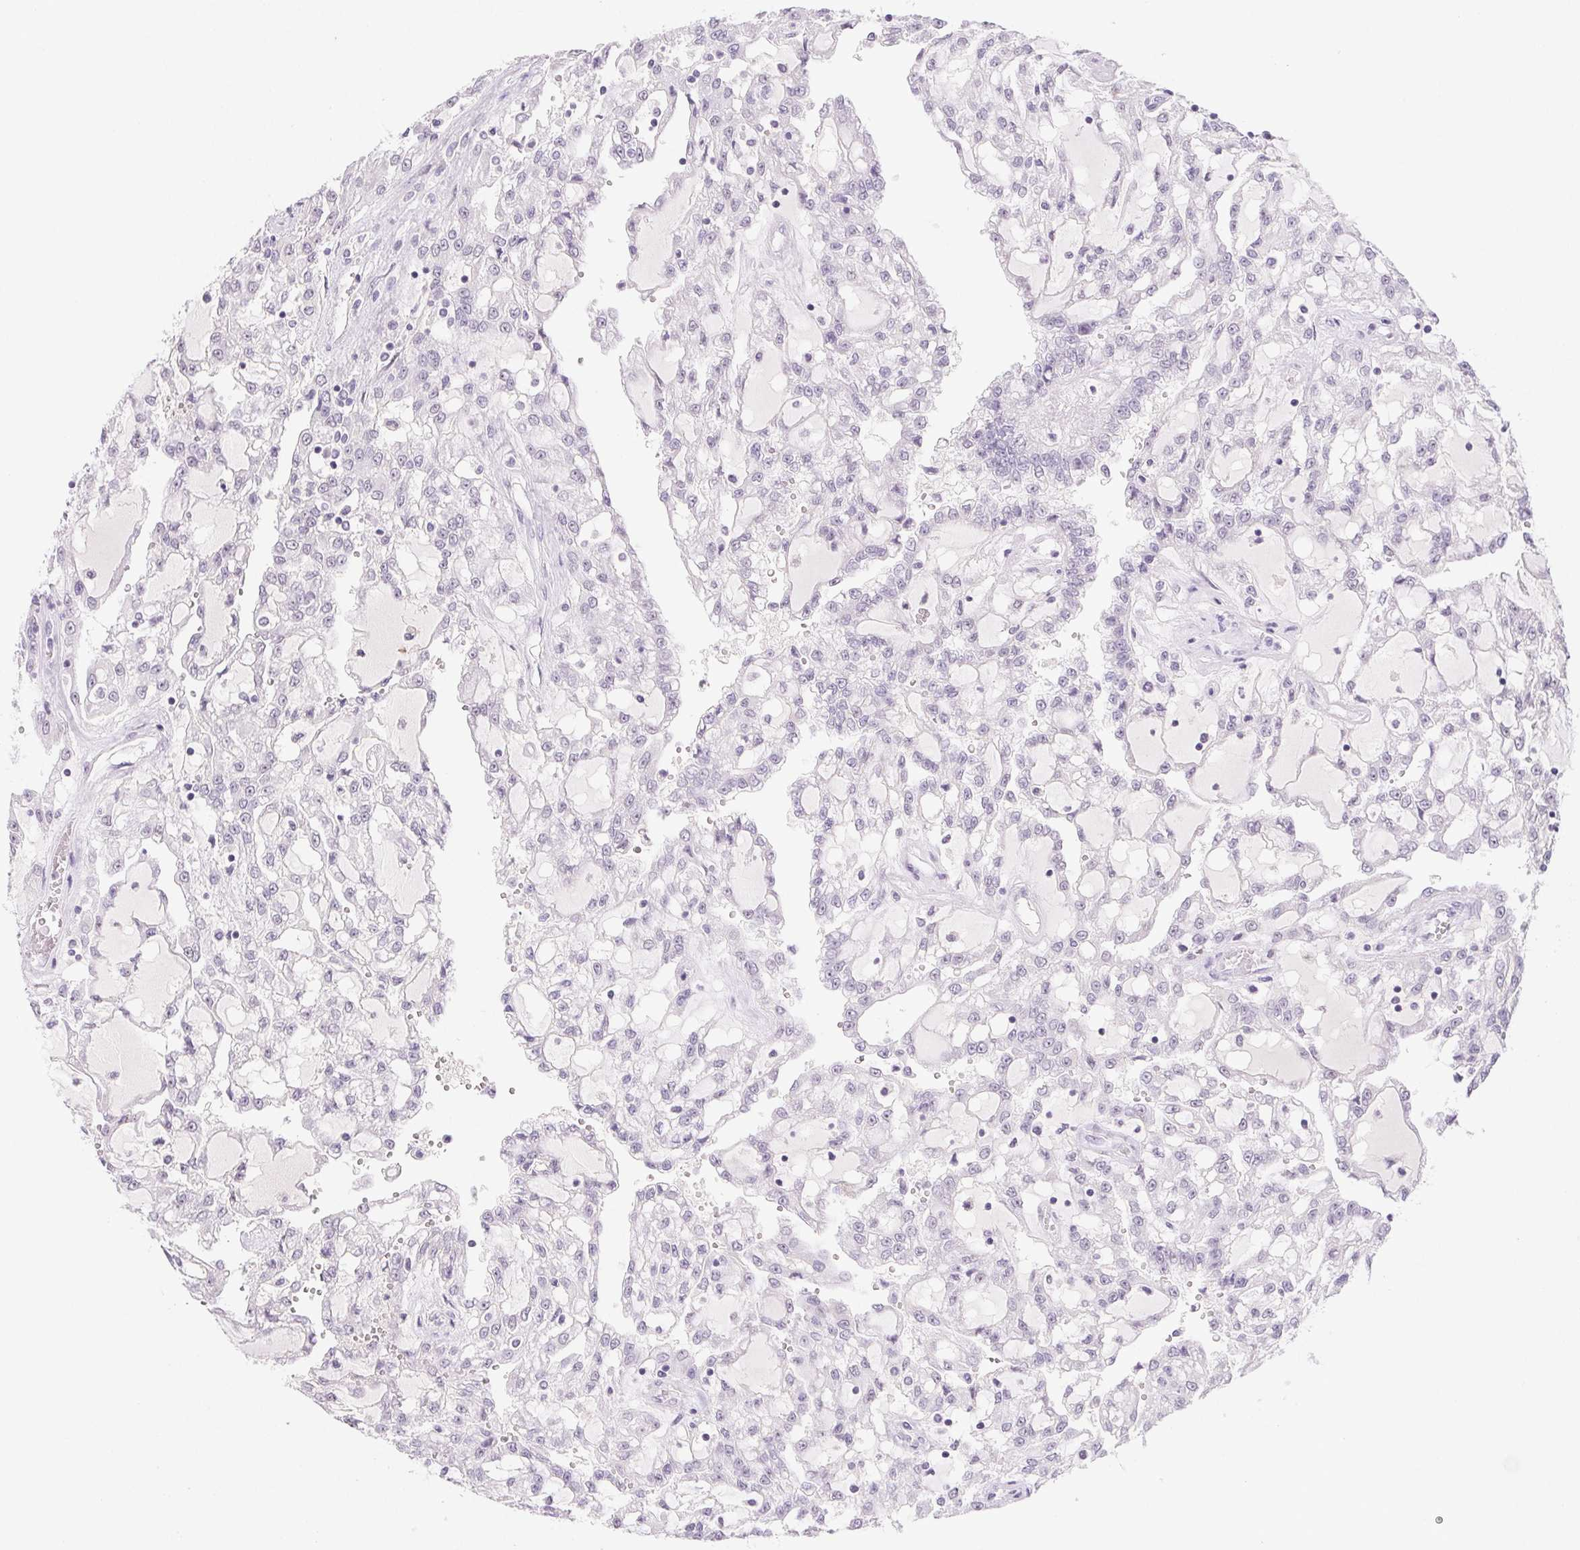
{"staining": {"intensity": "negative", "quantity": "none", "location": "none"}, "tissue": "renal cancer", "cell_type": "Tumor cells", "image_type": "cancer", "snomed": [{"axis": "morphology", "description": "Adenocarcinoma, NOS"}, {"axis": "topography", "description": "Kidney"}], "caption": "High magnification brightfield microscopy of renal adenocarcinoma stained with DAB (brown) and counterstained with hematoxylin (blue): tumor cells show no significant positivity.", "gene": "ST8SIA3", "patient": {"sex": "male", "age": 63}}